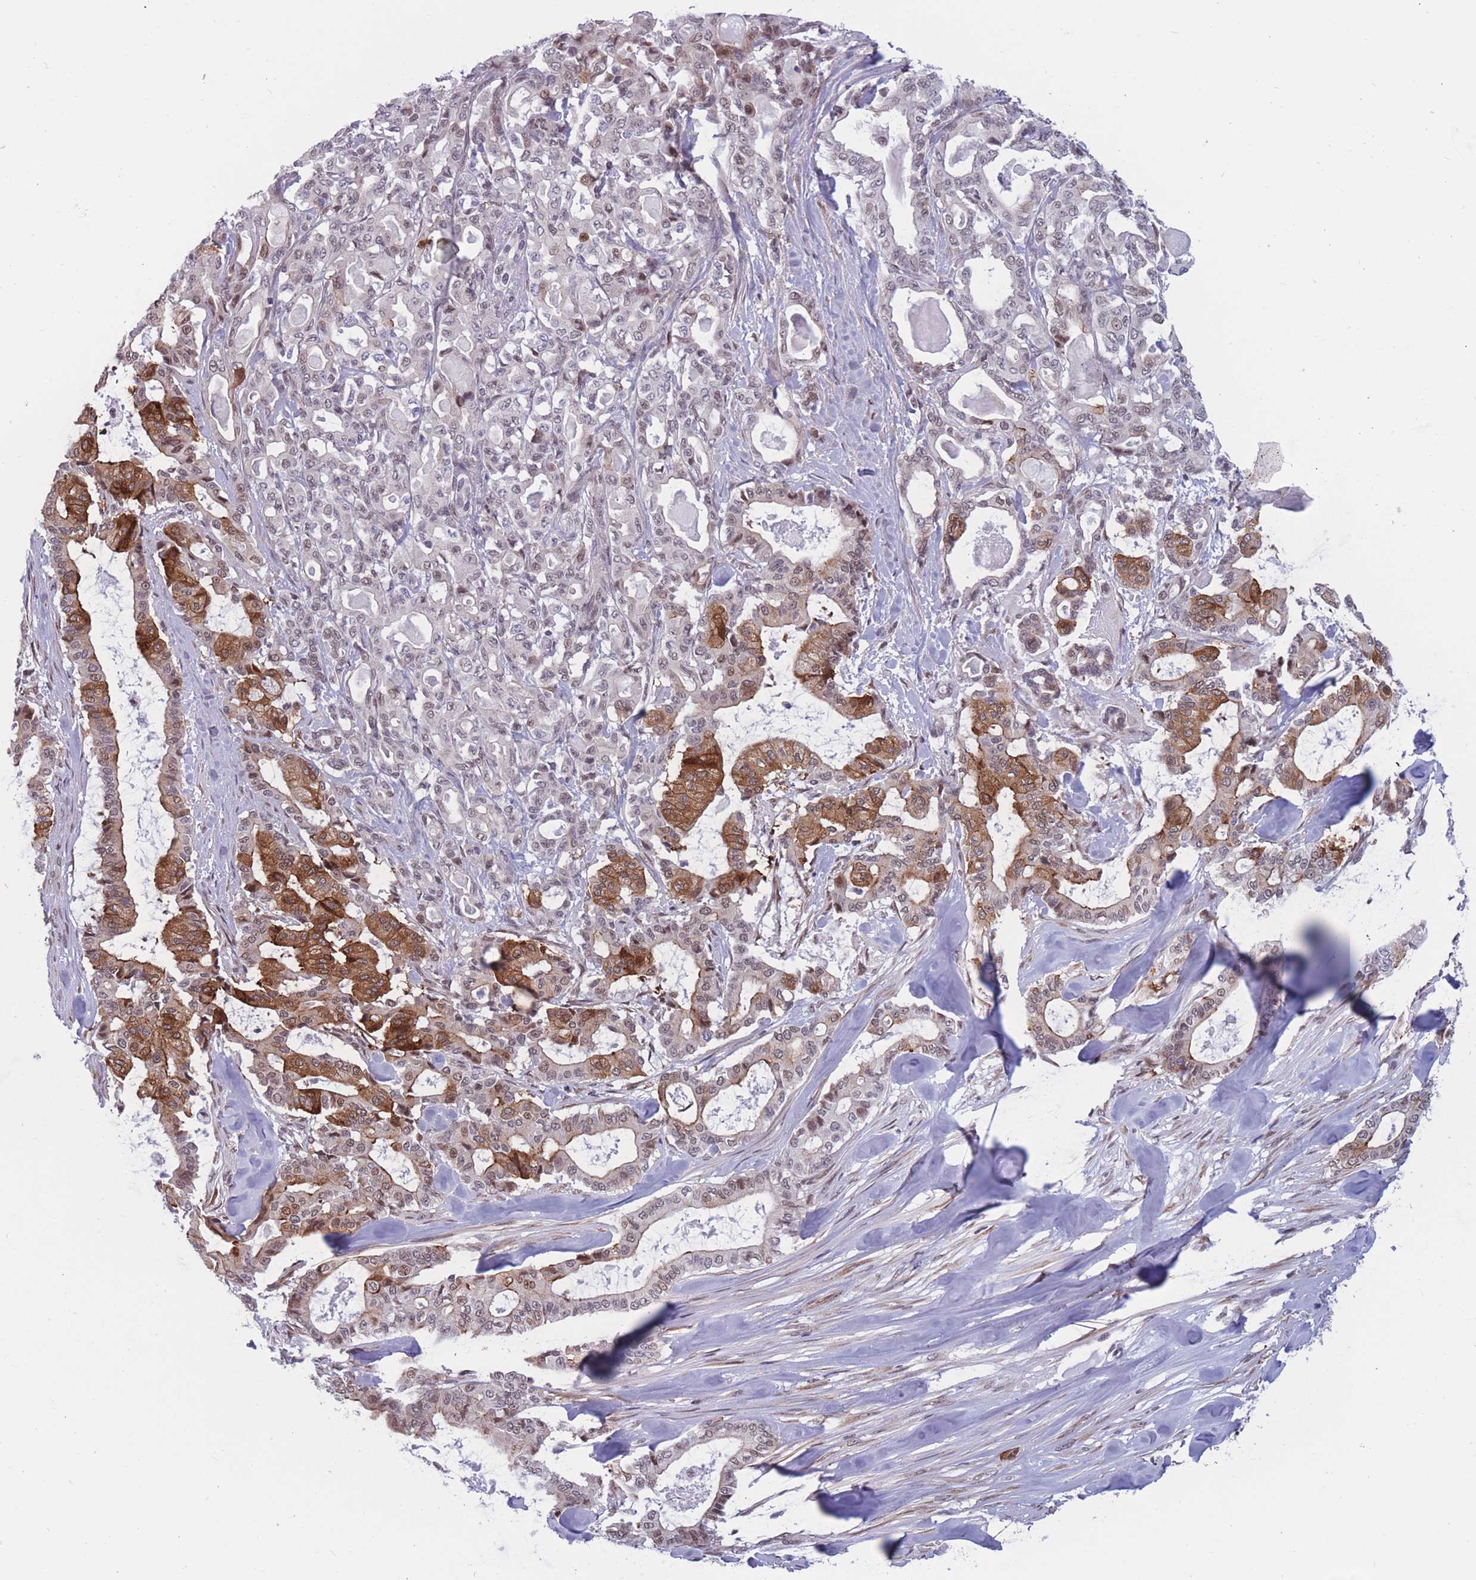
{"staining": {"intensity": "moderate", "quantity": "25%-75%", "location": "cytoplasmic/membranous,nuclear"}, "tissue": "pancreatic cancer", "cell_type": "Tumor cells", "image_type": "cancer", "snomed": [{"axis": "morphology", "description": "Adenocarcinoma, NOS"}, {"axis": "topography", "description": "Pancreas"}], "caption": "Pancreatic cancer (adenocarcinoma) stained with a brown dye reveals moderate cytoplasmic/membranous and nuclear positive expression in about 25%-75% of tumor cells.", "gene": "BCL9L", "patient": {"sex": "male", "age": 63}}